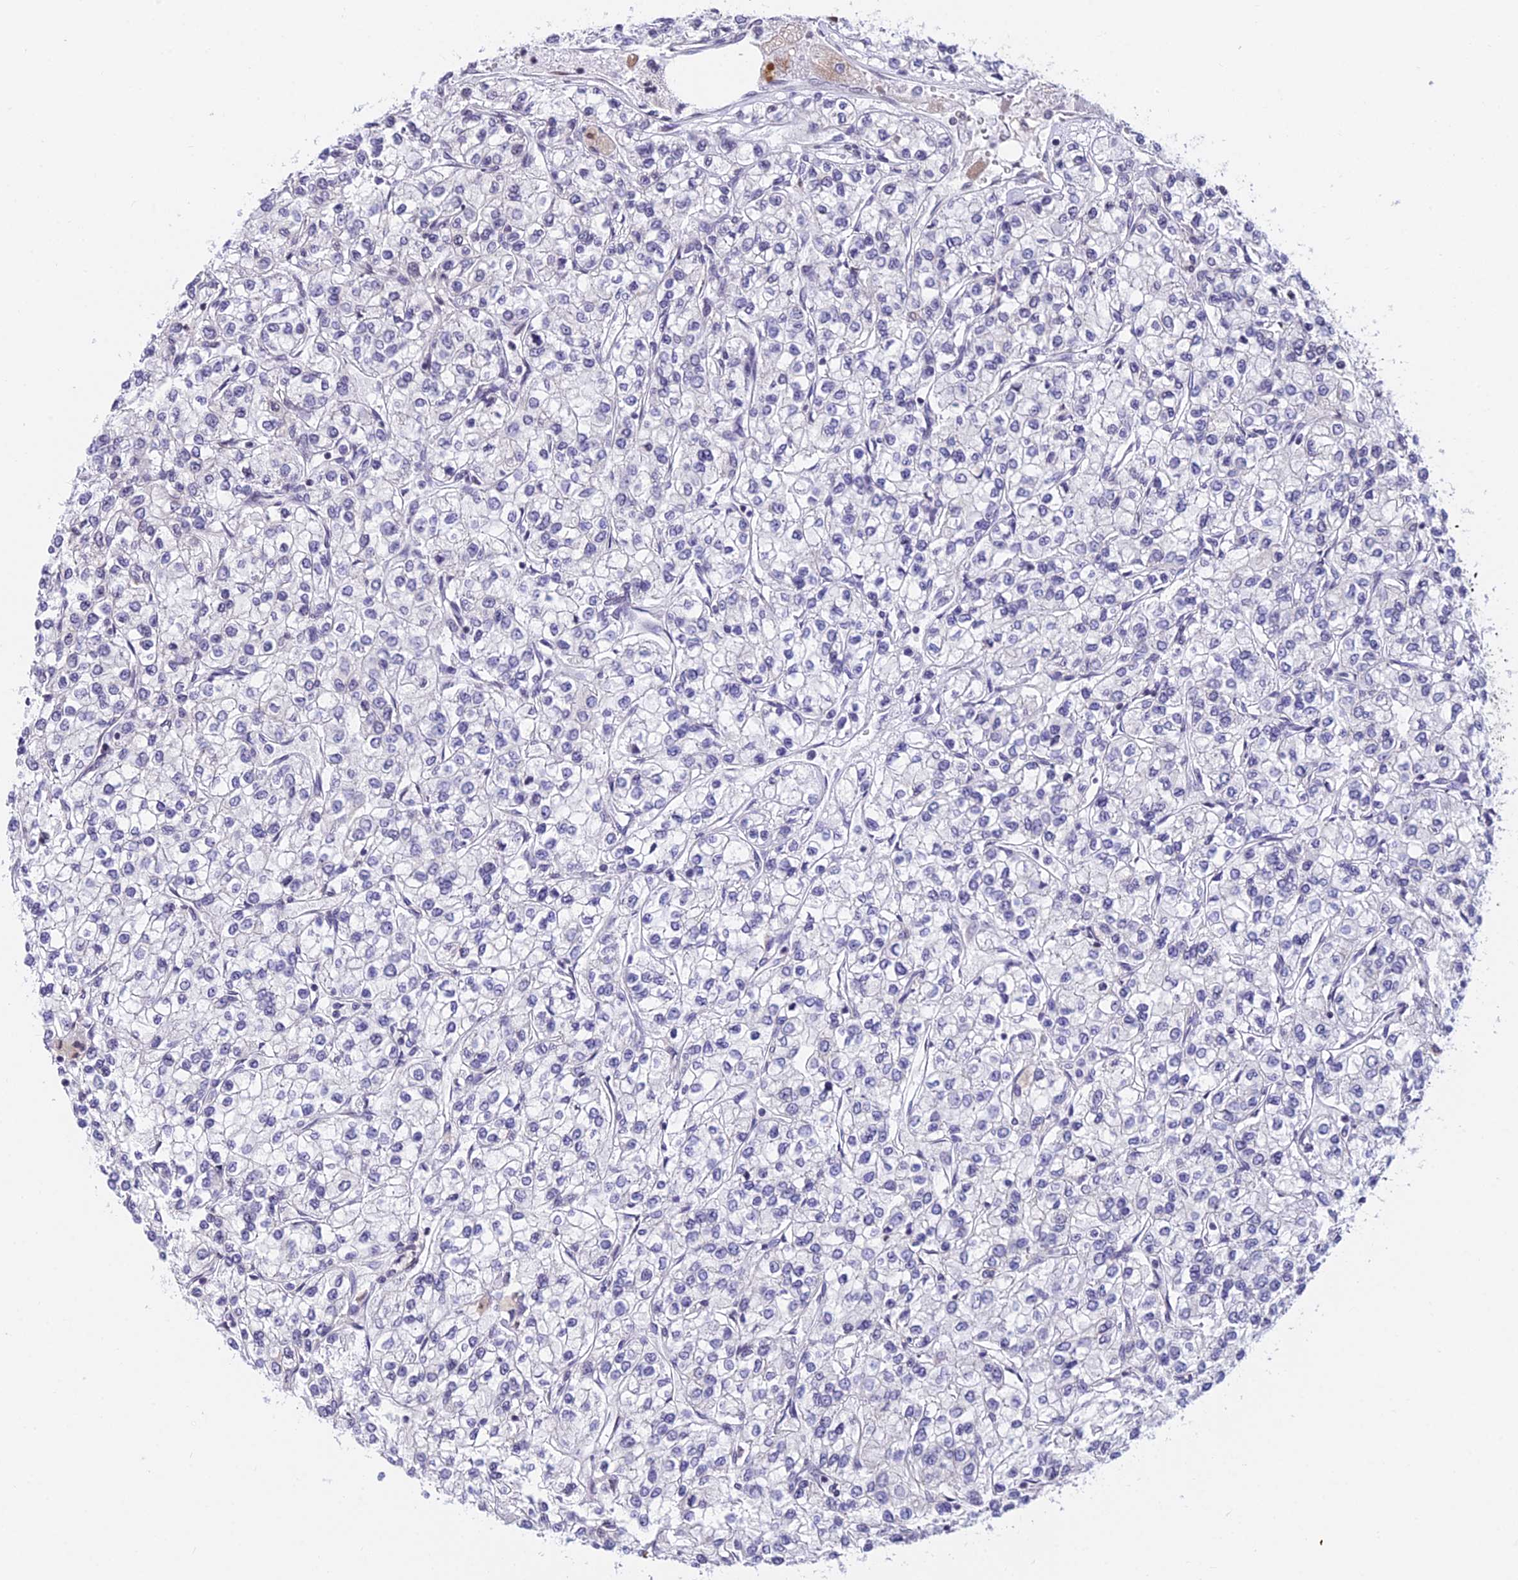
{"staining": {"intensity": "negative", "quantity": "none", "location": "none"}, "tissue": "renal cancer", "cell_type": "Tumor cells", "image_type": "cancer", "snomed": [{"axis": "morphology", "description": "Adenocarcinoma, NOS"}, {"axis": "topography", "description": "Kidney"}], "caption": "Immunohistochemistry micrograph of human adenocarcinoma (renal) stained for a protein (brown), which reveals no staining in tumor cells. (Immunohistochemistry, brightfield microscopy, high magnification).", "gene": "CDNF", "patient": {"sex": "male", "age": 80}}